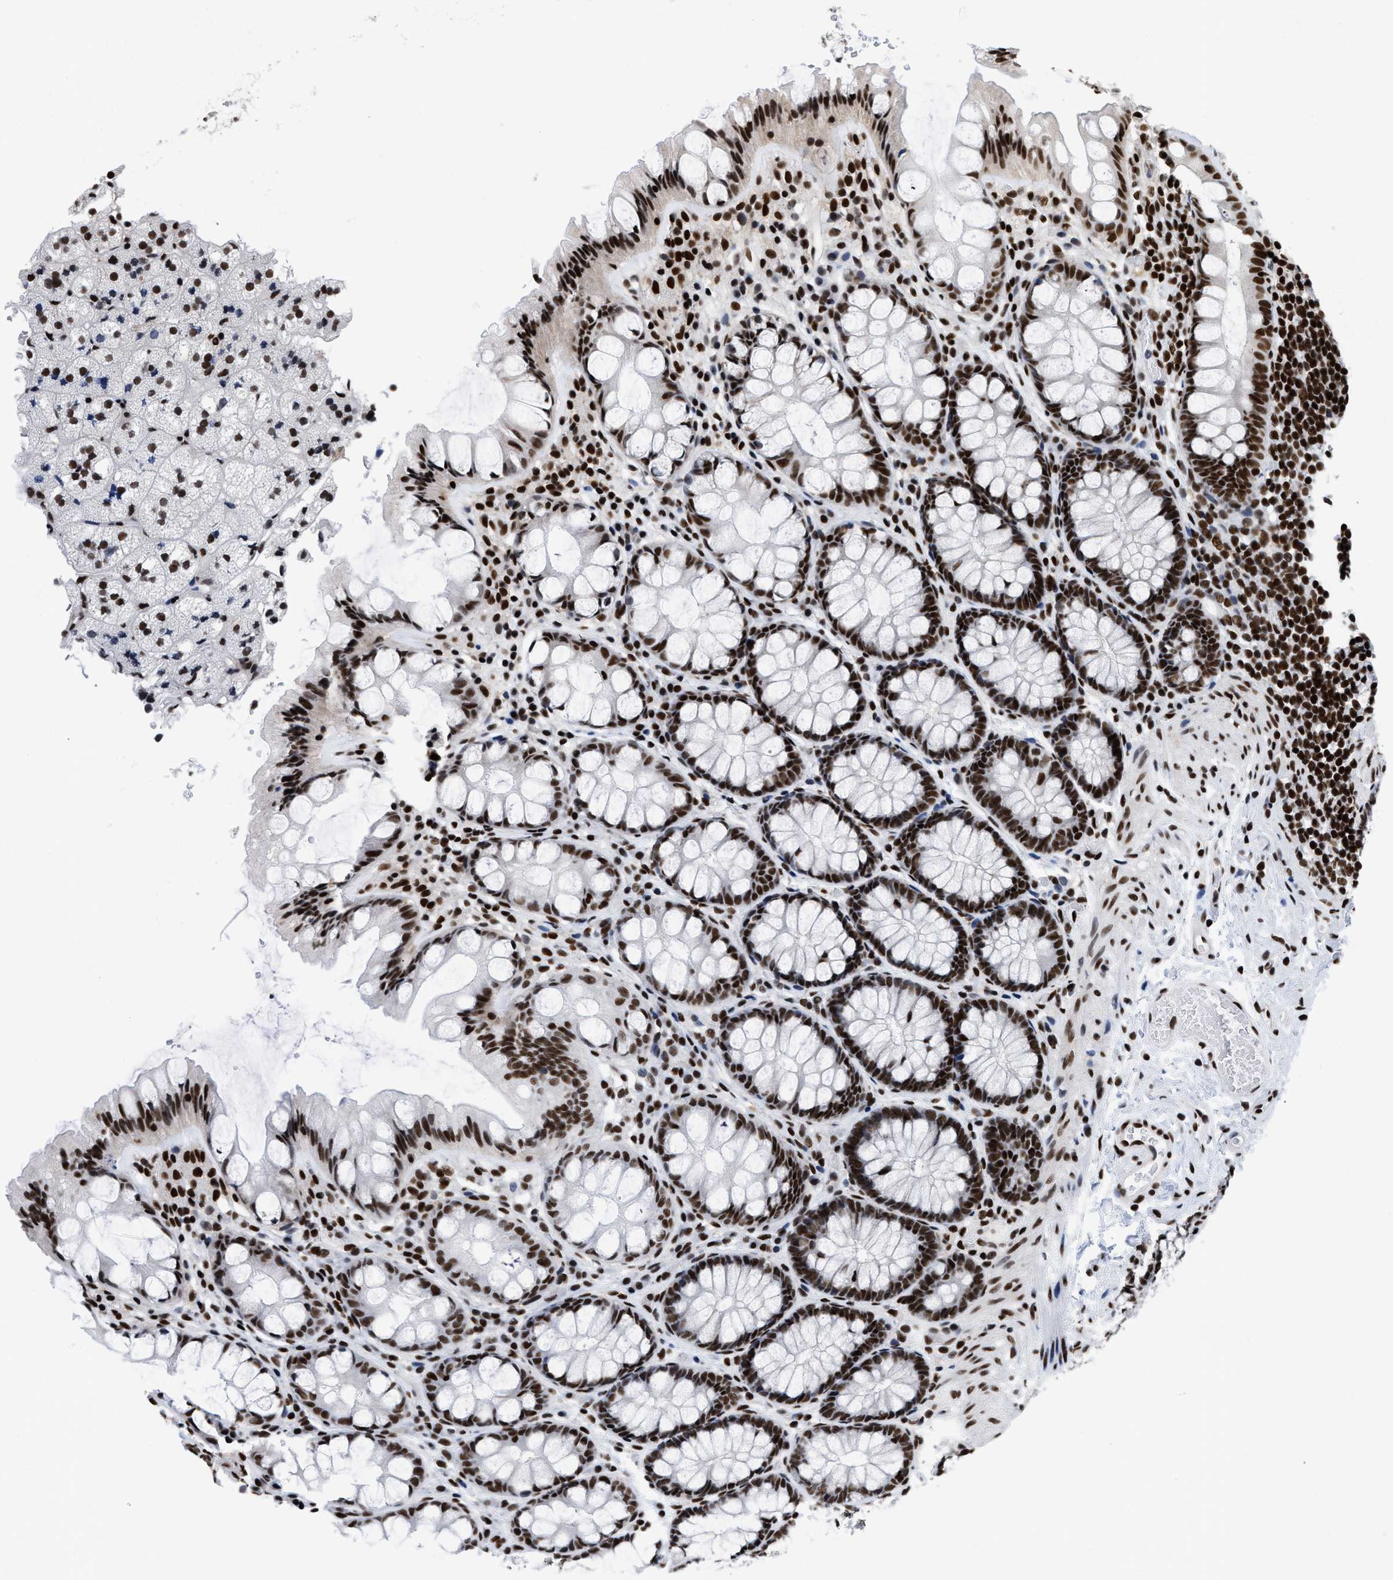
{"staining": {"intensity": "strong", "quantity": ">75%", "location": "nuclear"}, "tissue": "colon", "cell_type": "Endothelial cells", "image_type": "normal", "snomed": [{"axis": "morphology", "description": "Normal tissue, NOS"}, {"axis": "topography", "description": "Colon"}], "caption": "A brown stain highlights strong nuclear staining of a protein in endothelial cells of benign colon.", "gene": "CREB1", "patient": {"sex": "male", "age": 47}}